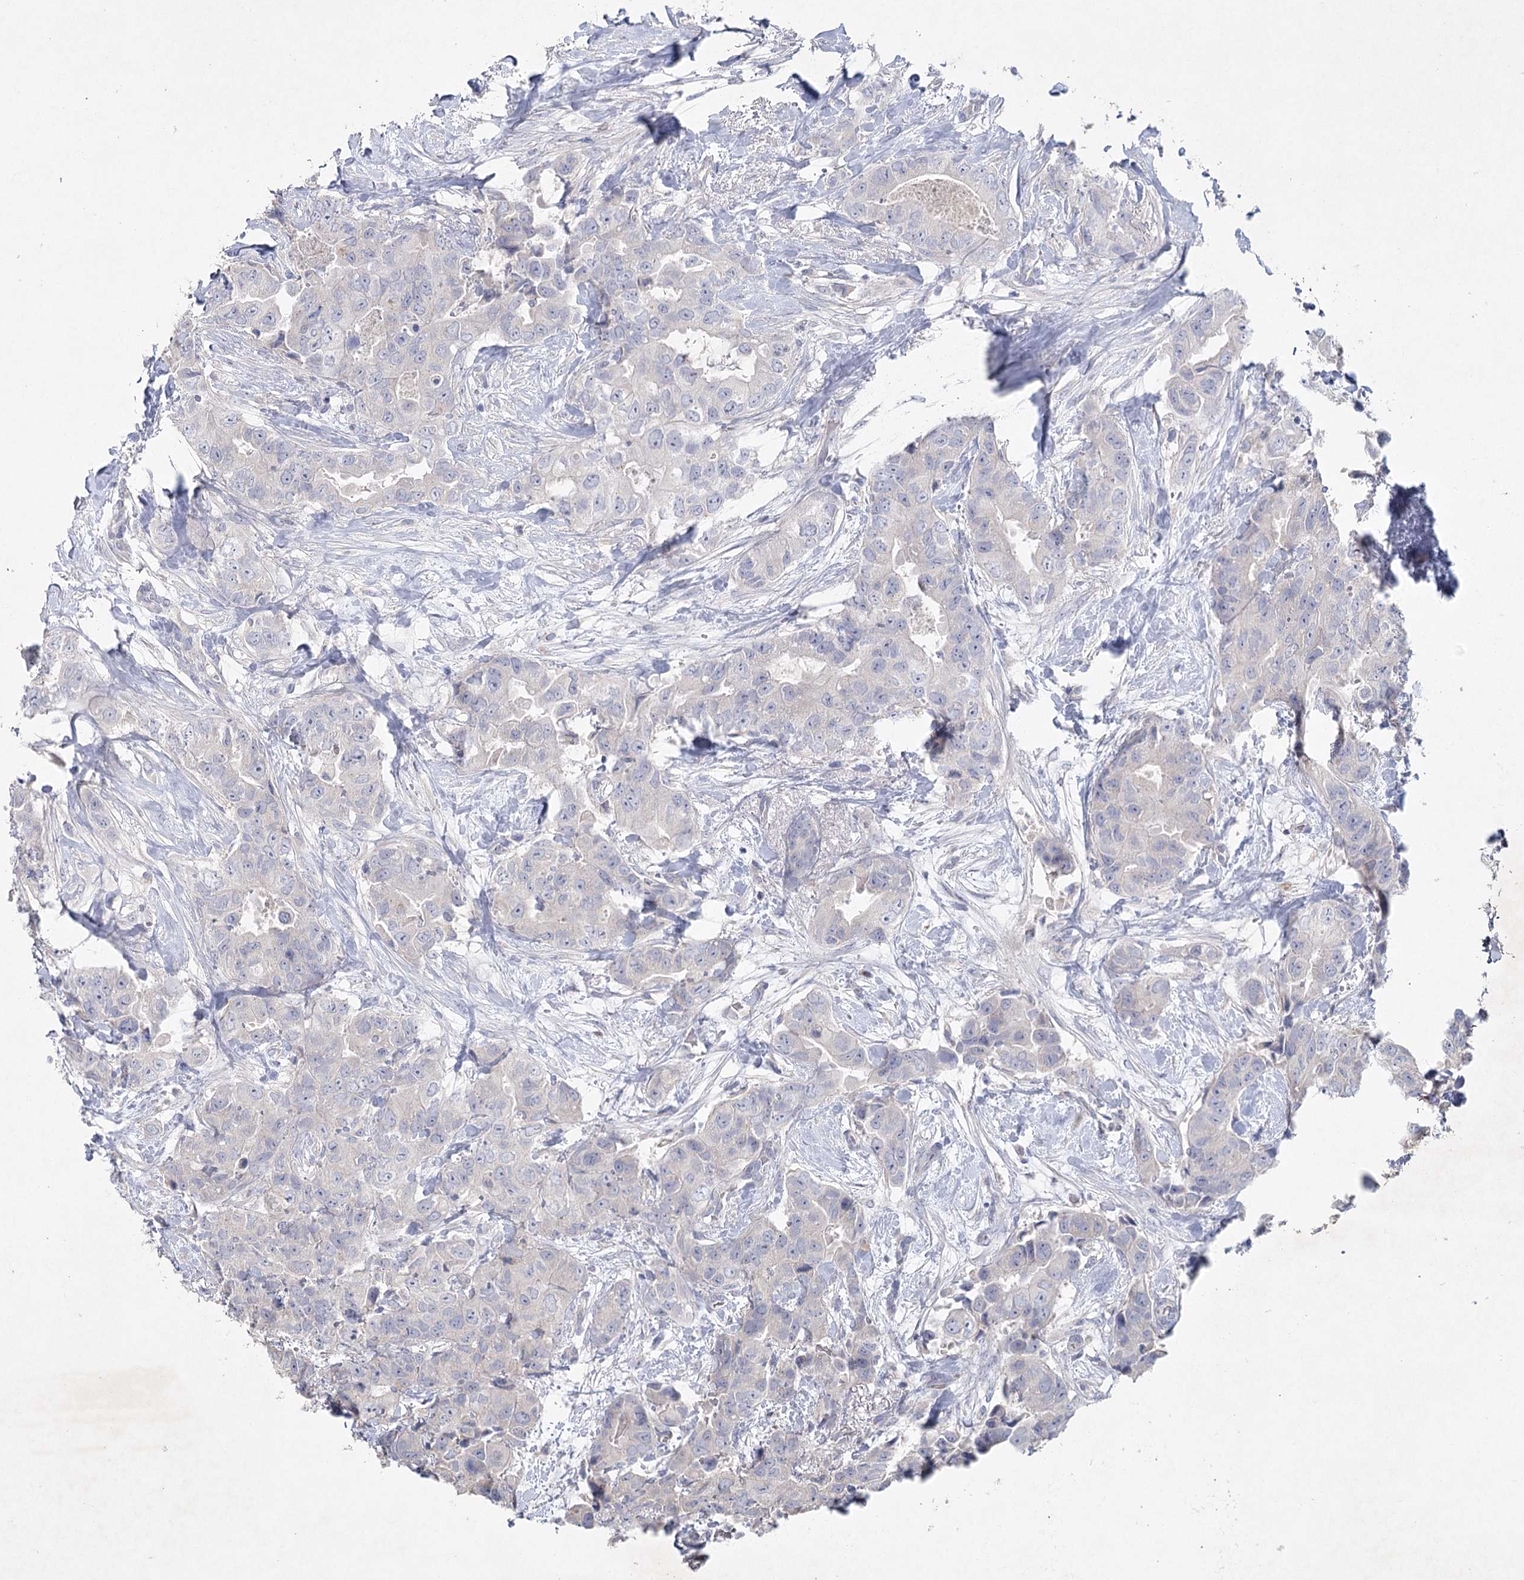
{"staining": {"intensity": "negative", "quantity": "none", "location": "none"}, "tissue": "breast cancer", "cell_type": "Tumor cells", "image_type": "cancer", "snomed": [{"axis": "morphology", "description": "Duct carcinoma"}, {"axis": "topography", "description": "Breast"}], "caption": "Photomicrograph shows no significant protein staining in tumor cells of breast cancer.", "gene": "MAP3K13", "patient": {"sex": "female", "age": 62}}